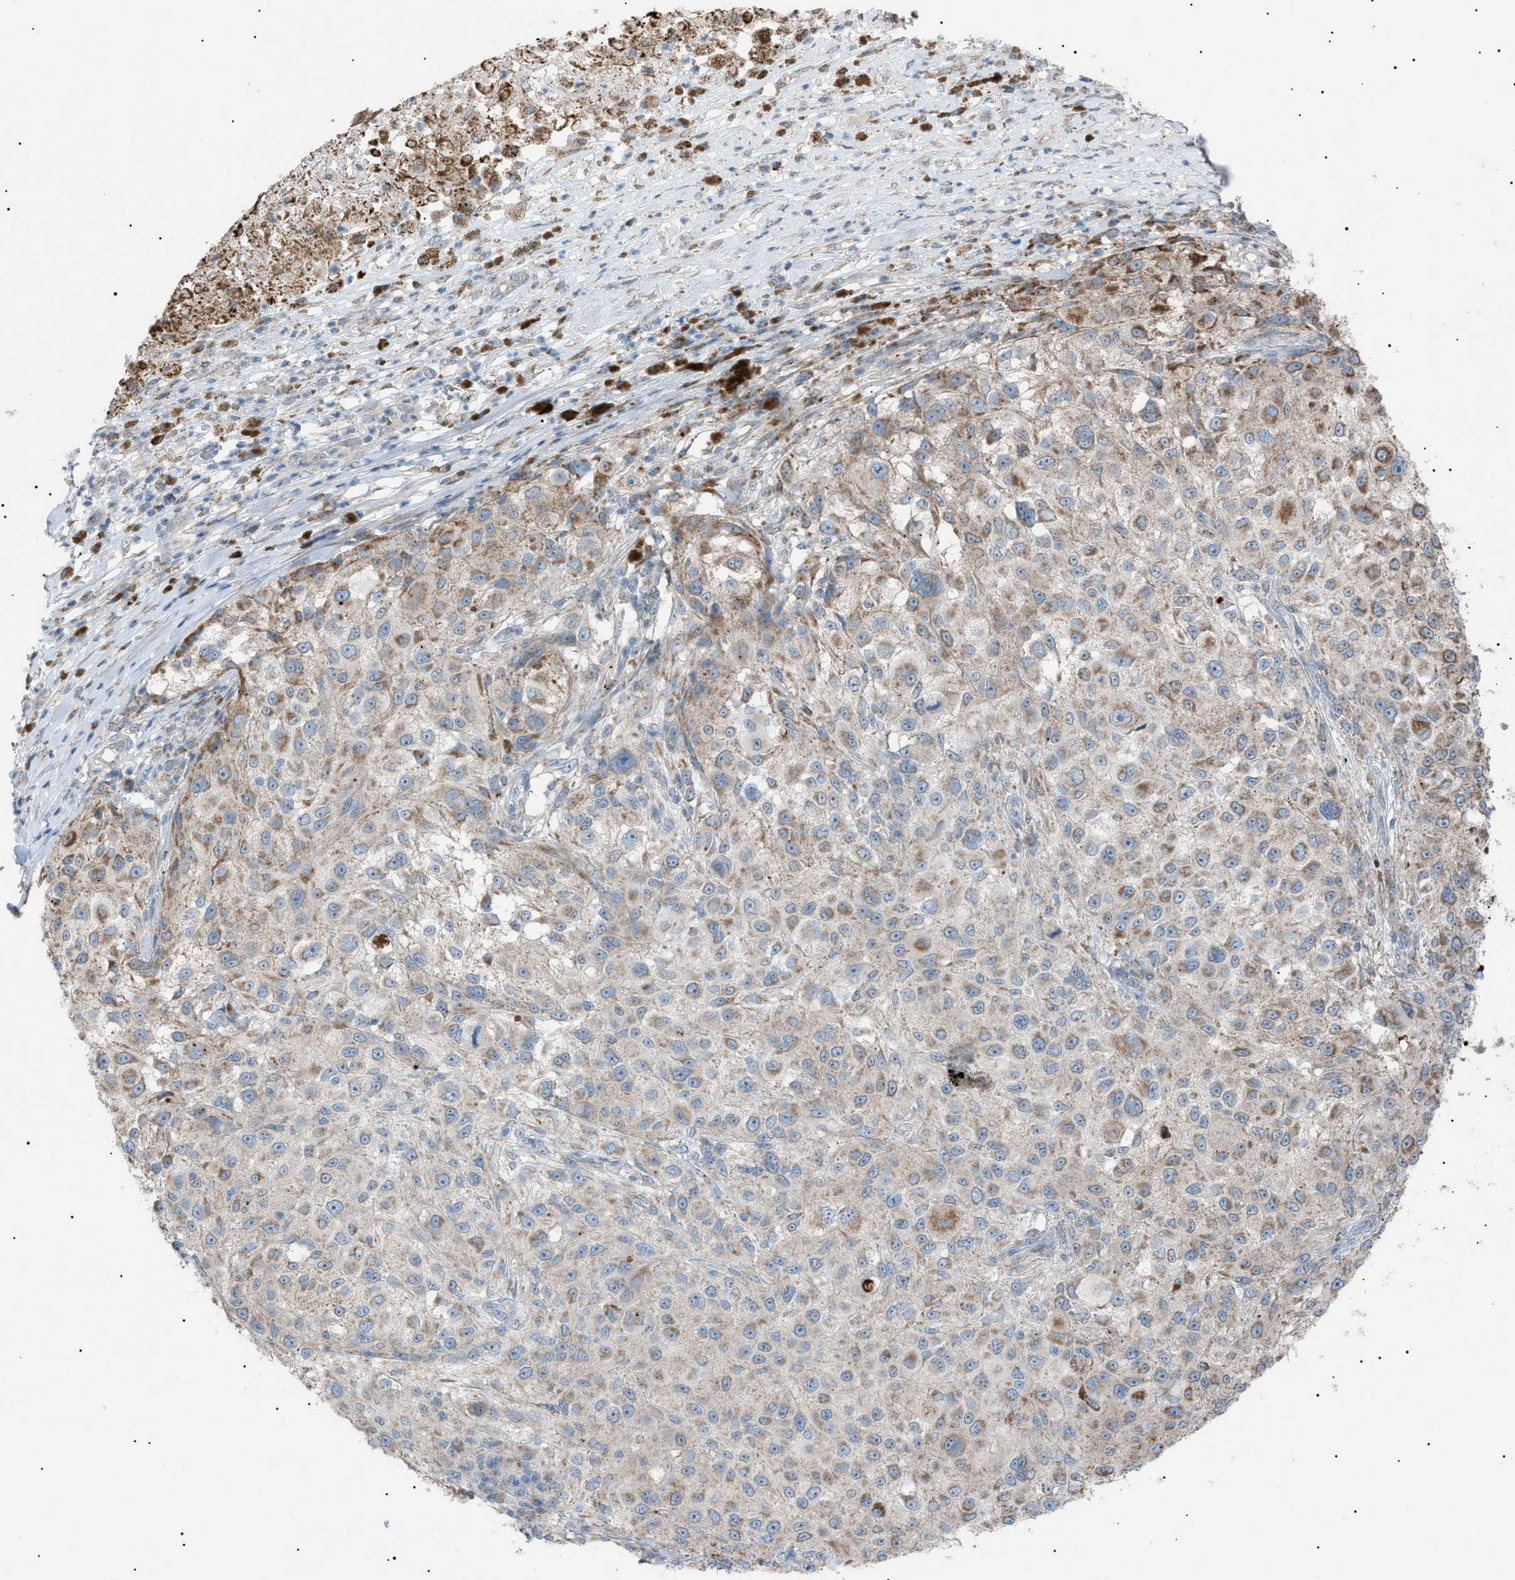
{"staining": {"intensity": "moderate", "quantity": "<25%", "location": "cytoplasmic/membranous"}, "tissue": "melanoma", "cell_type": "Tumor cells", "image_type": "cancer", "snomed": [{"axis": "morphology", "description": "Necrosis, NOS"}, {"axis": "morphology", "description": "Malignant melanoma, NOS"}, {"axis": "topography", "description": "Skin"}], "caption": "Immunohistochemical staining of human melanoma reveals moderate cytoplasmic/membranous protein staining in about <25% of tumor cells.", "gene": "ZNF516", "patient": {"sex": "female", "age": 87}}